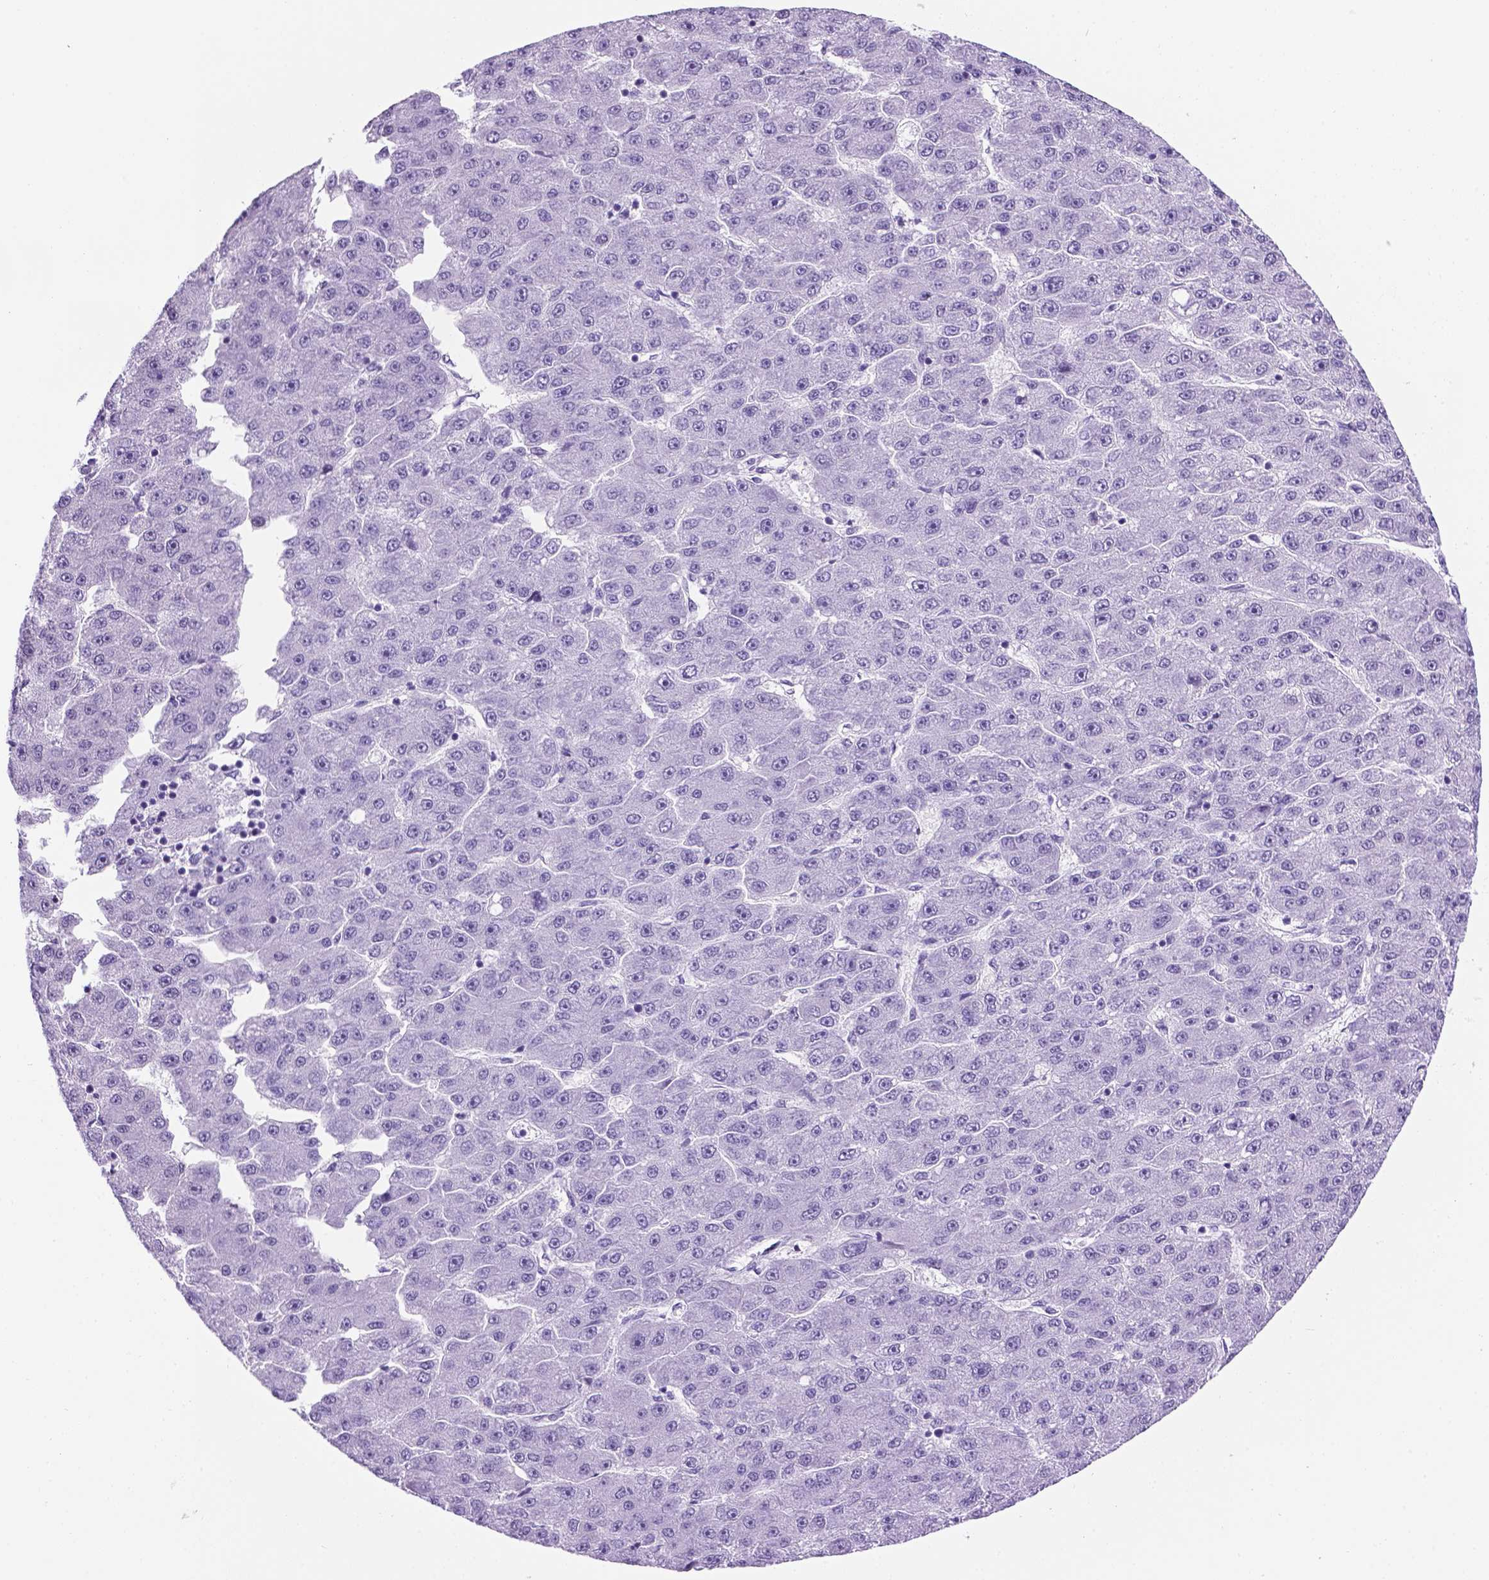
{"staining": {"intensity": "negative", "quantity": "none", "location": "none"}, "tissue": "liver cancer", "cell_type": "Tumor cells", "image_type": "cancer", "snomed": [{"axis": "morphology", "description": "Carcinoma, Hepatocellular, NOS"}, {"axis": "topography", "description": "Liver"}], "caption": "A micrograph of human hepatocellular carcinoma (liver) is negative for staining in tumor cells.", "gene": "C17orf107", "patient": {"sex": "male", "age": 67}}